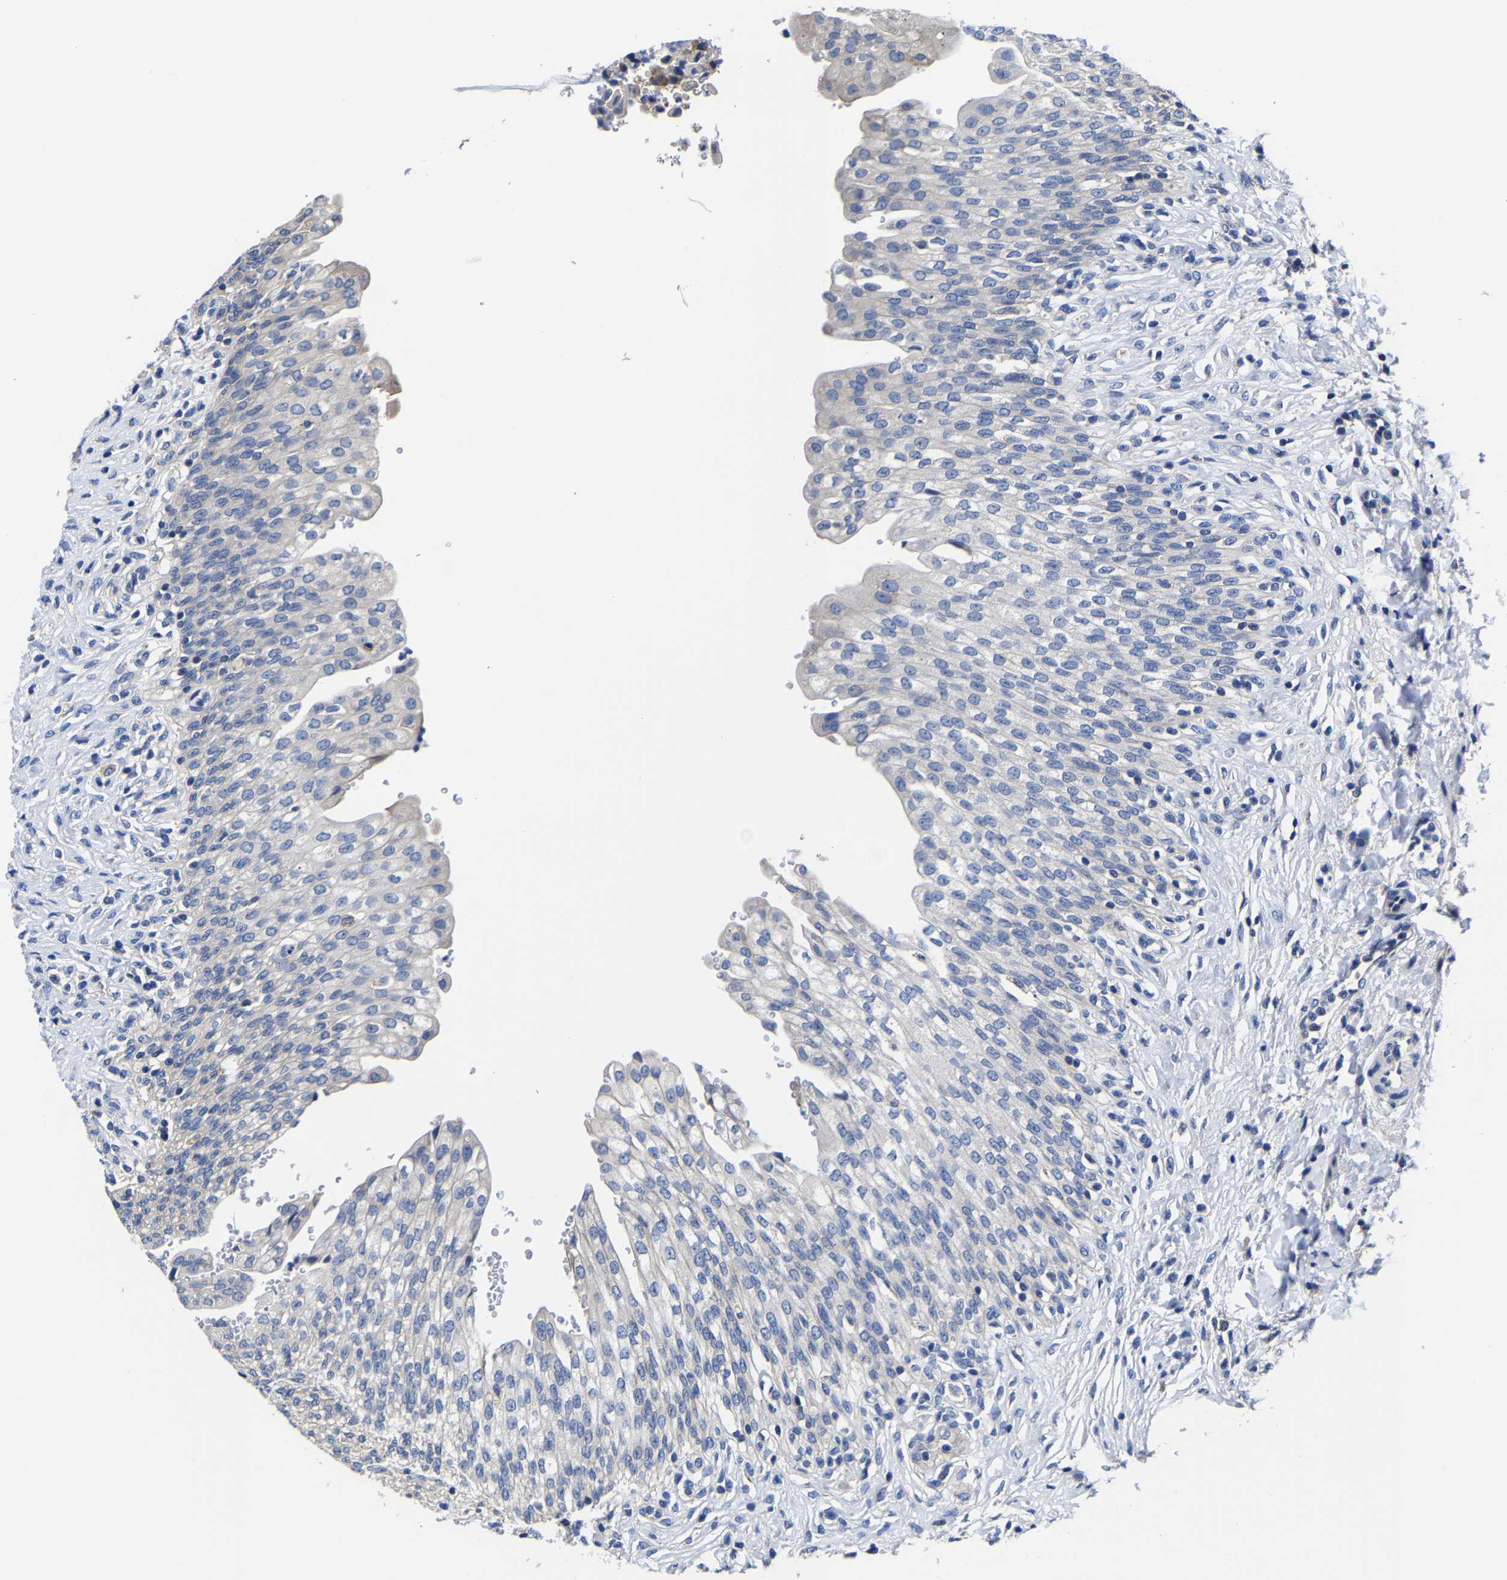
{"staining": {"intensity": "negative", "quantity": "none", "location": "none"}, "tissue": "urinary bladder", "cell_type": "Urothelial cells", "image_type": "normal", "snomed": [{"axis": "morphology", "description": "Urothelial carcinoma, High grade"}, {"axis": "topography", "description": "Urinary bladder"}], "caption": "Immunohistochemistry micrograph of unremarkable urinary bladder: human urinary bladder stained with DAB reveals no significant protein expression in urothelial cells. (Brightfield microscopy of DAB immunohistochemistry (IHC) at high magnification).", "gene": "SRPK2", "patient": {"sex": "male", "age": 46}}